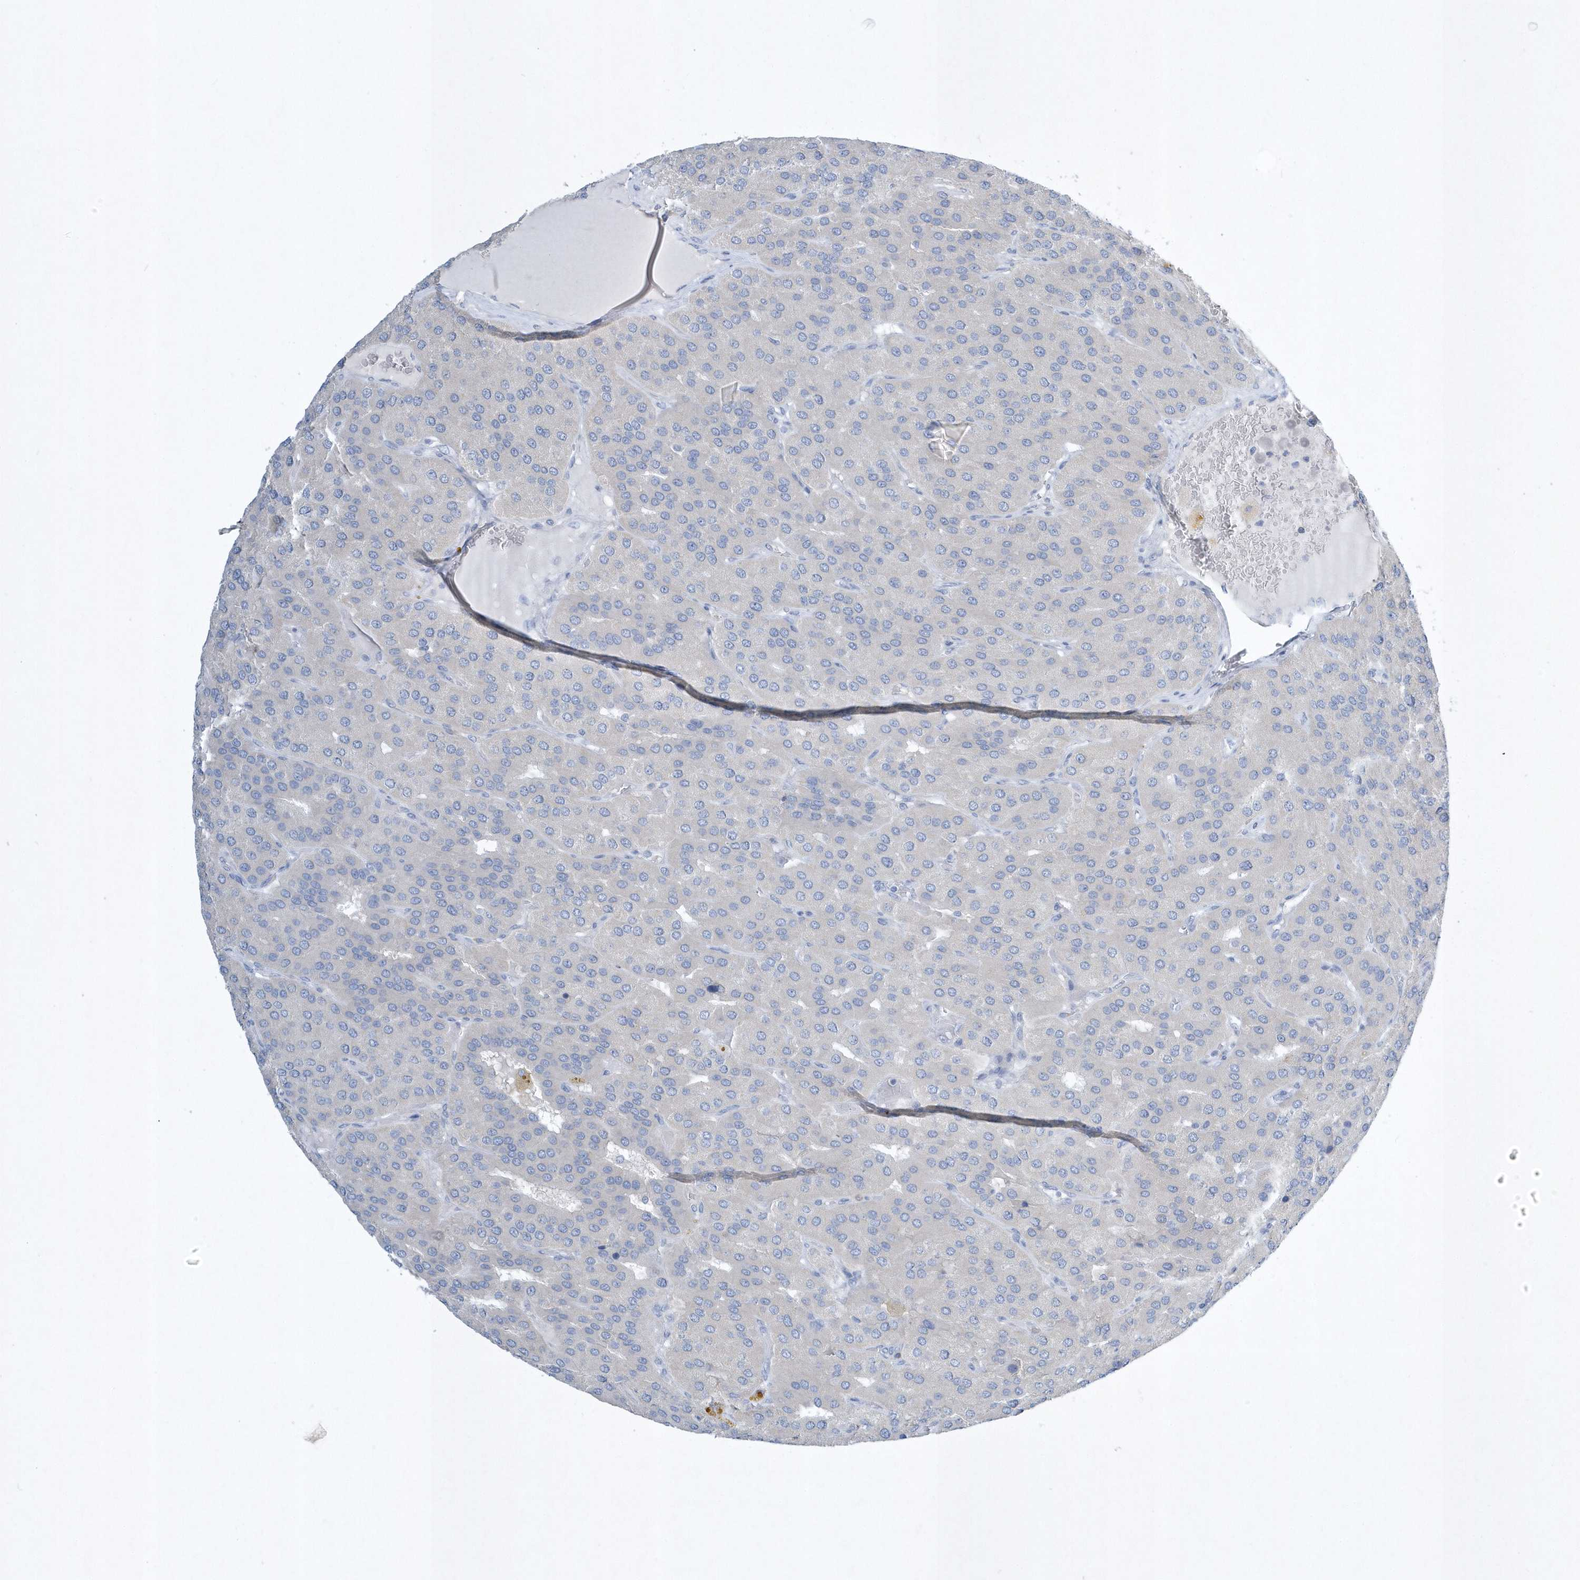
{"staining": {"intensity": "negative", "quantity": "none", "location": "none"}, "tissue": "parathyroid gland", "cell_type": "Glandular cells", "image_type": "normal", "snomed": [{"axis": "morphology", "description": "Normal tissue, NOS"}, {"axis": "morphology", "description": "Adenoma, NOS"}, {"axis": "topography", "description": "Parathyroid gland"}], "caption": "Immunohistochemical staining of benign parathyroid gland shows no significant staining in glandular cells.", "gene": "SPATA18", "patient": {"sex": "female", "age": 86}}